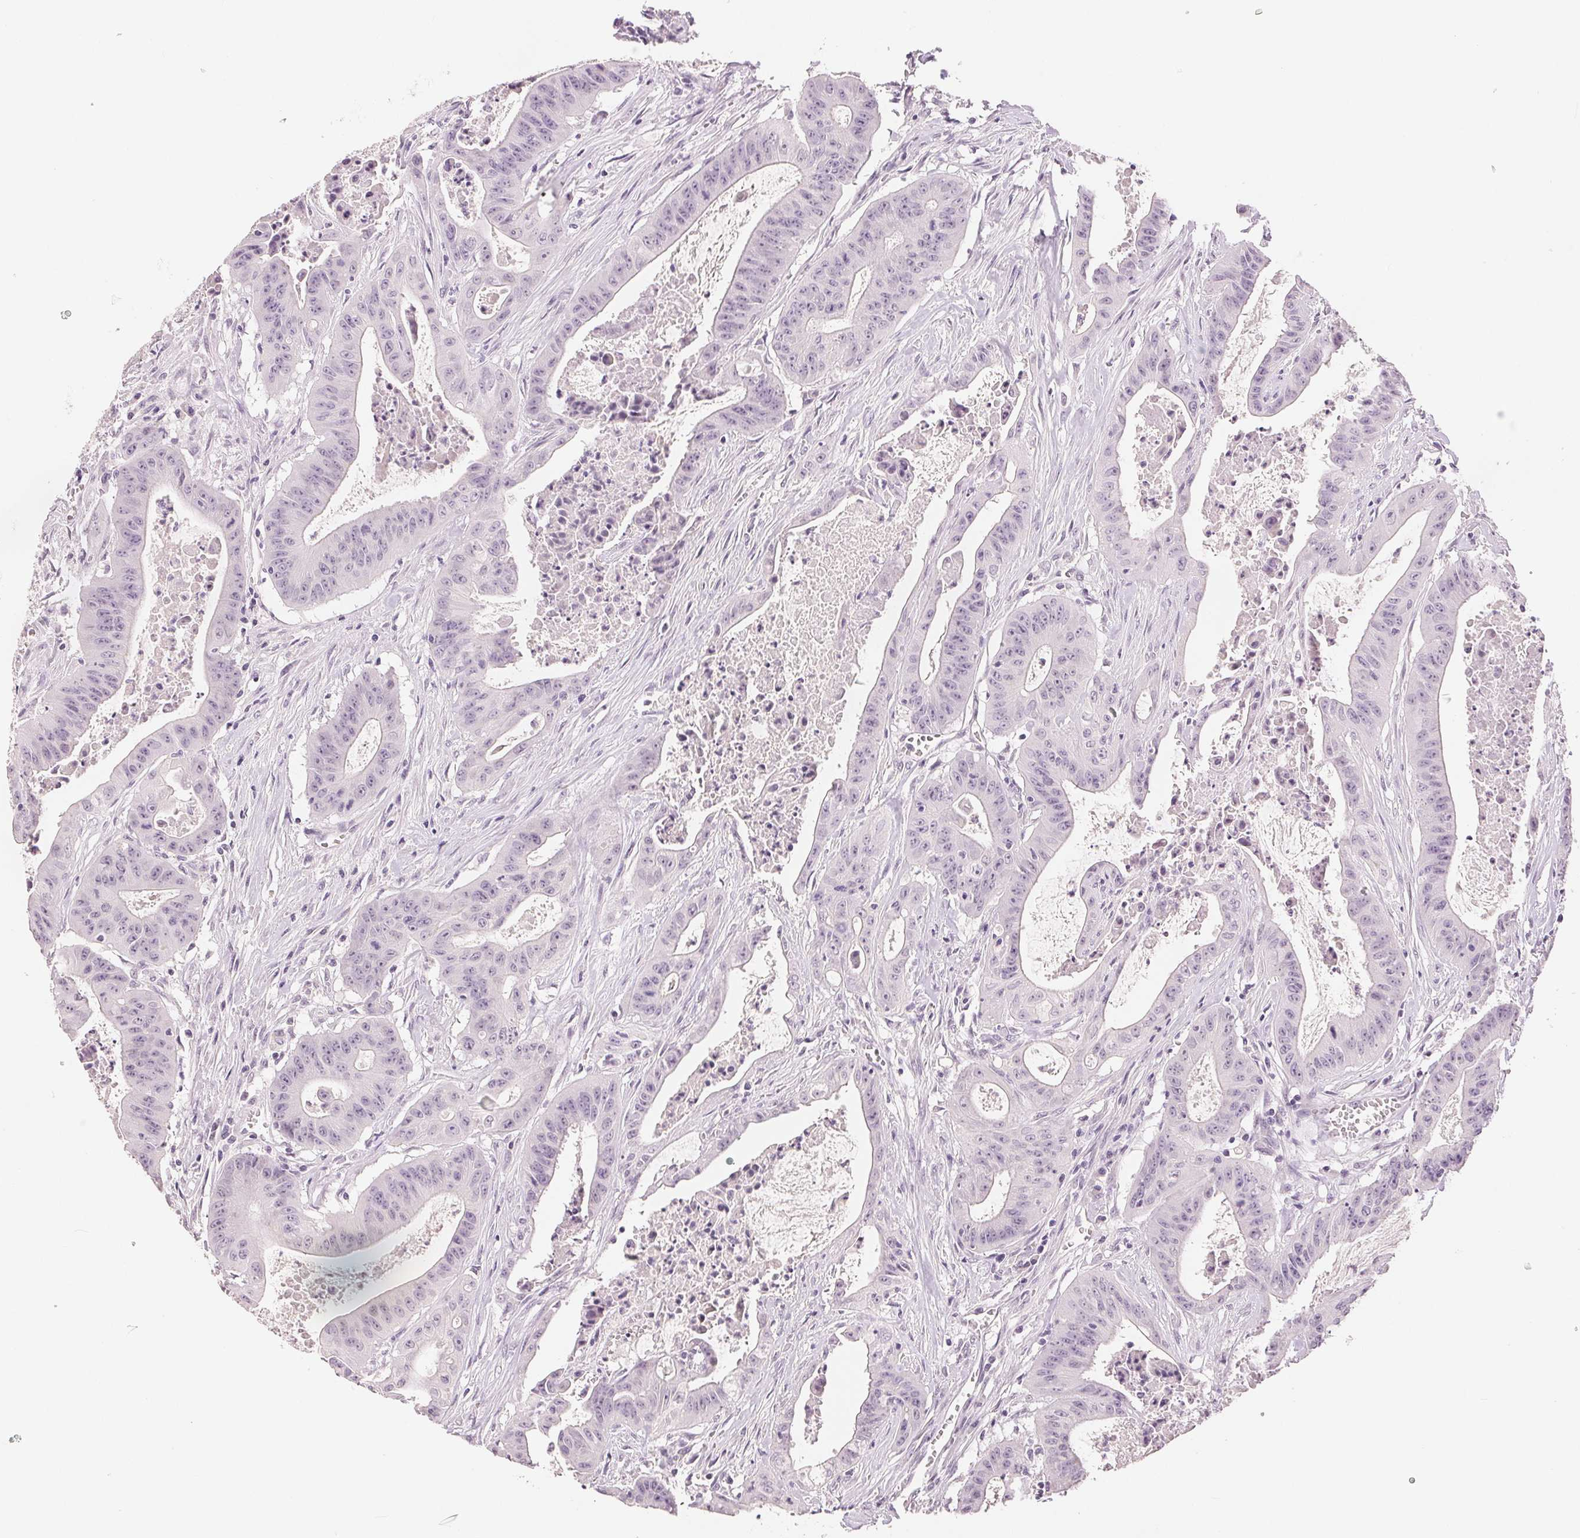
{"staining": {"intensity": "negative", "quantity": "none", "location": "none"}, "tissue": "colorectal cancer", "cell_type": "Tumor cells", "image_type": "cancer", "snomed": [{"axis": "morphology", "description": "Adenocarcinoma, NOS"}, {"axis": "topography", "description": "Colon"}], "caption": "This image is of colorectal adenocarcinoma stained with immunohistochemistry (IHC) to label a protein in brown with the nuclei are counter-stained blue. There is no staining in tumor cells.", "gene": "SLC27A5", "patient": {"sex": "male", "age": 33}}